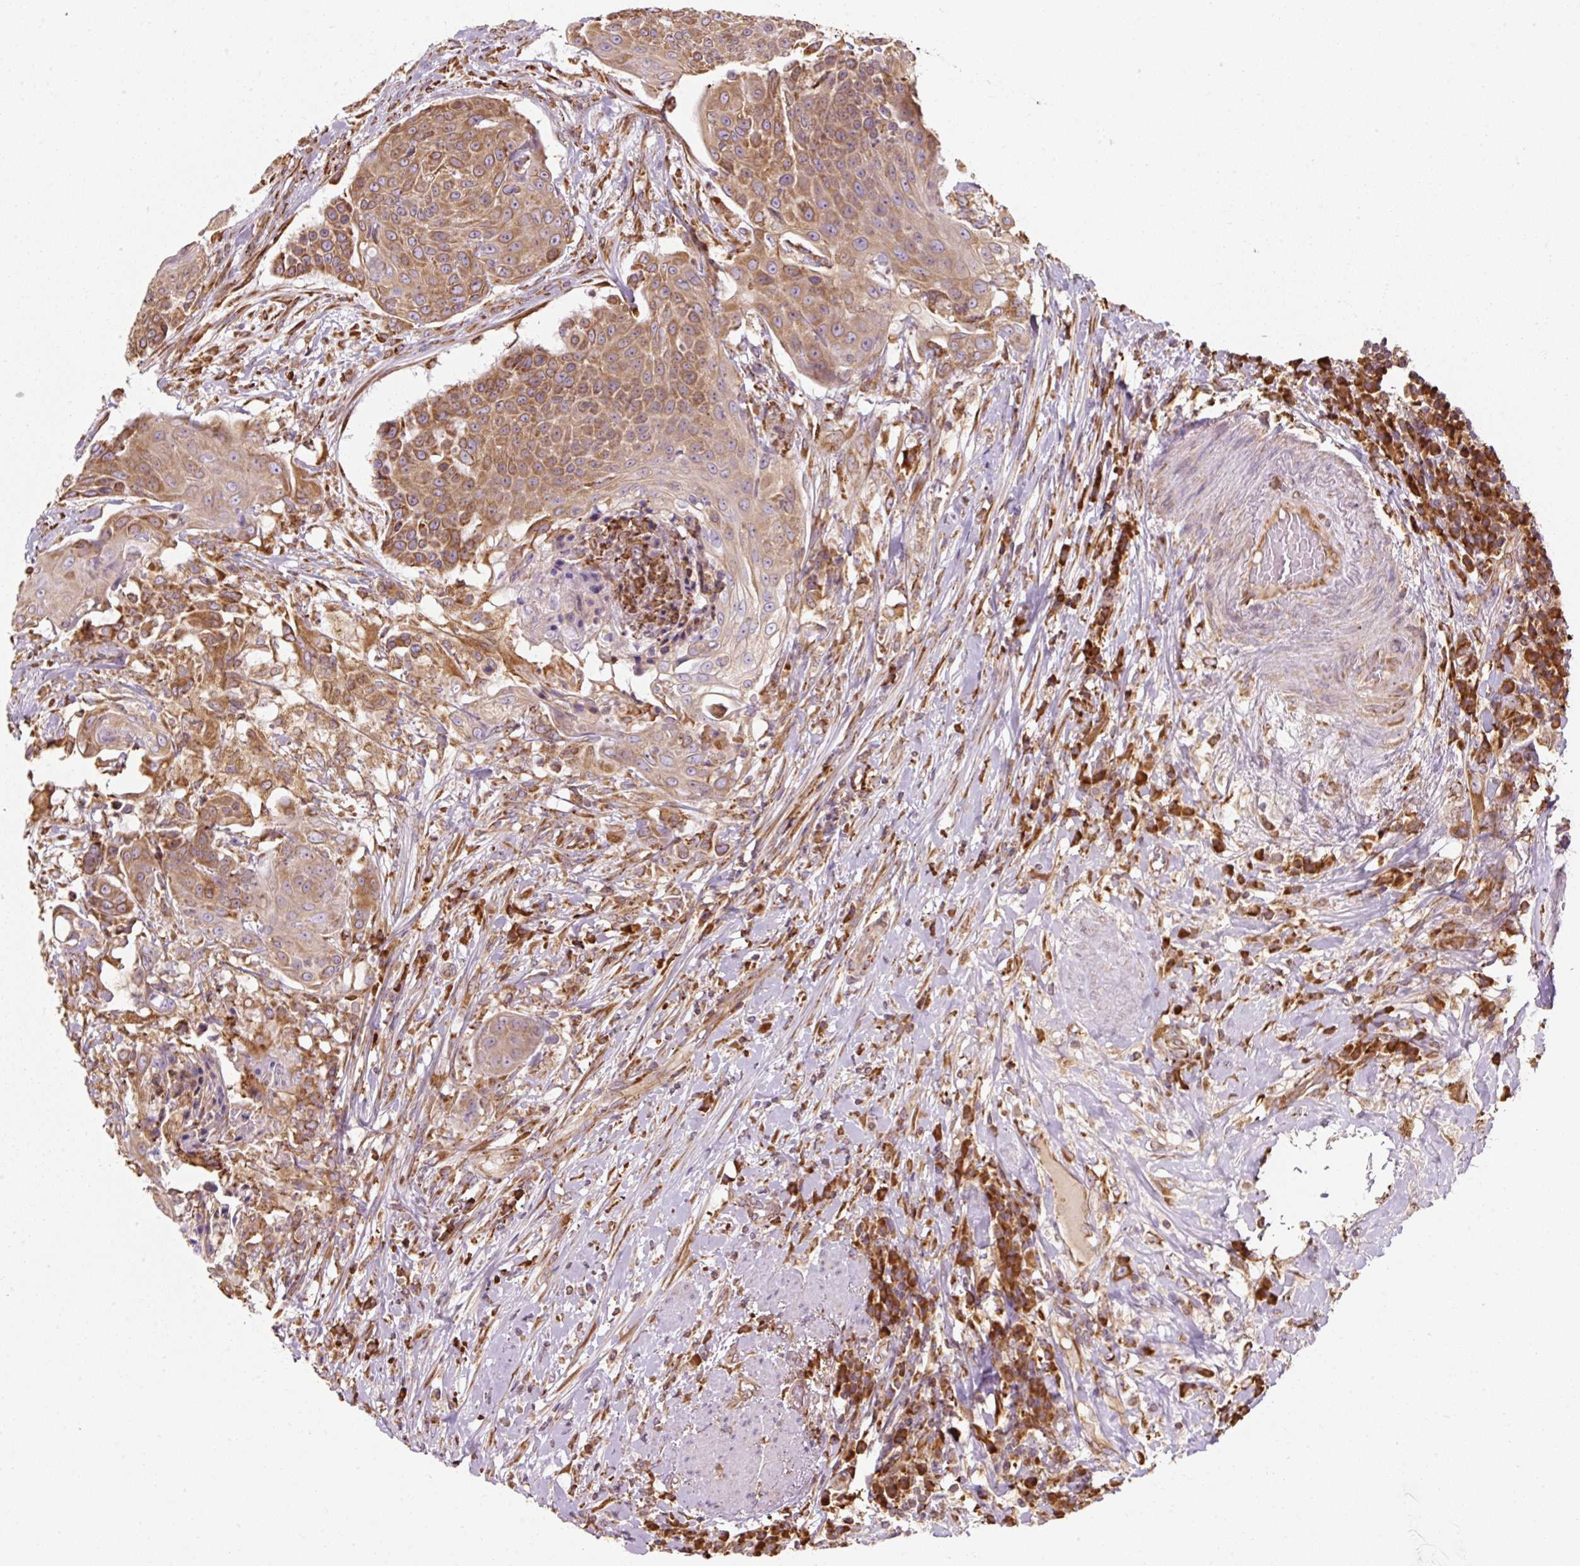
{"staining": {"intensity": "moderate", "quantity": ">75%", "location": "cytoplasmic/membranous"}, "tissue": "urothelial cancer", "cell_type": "Tumor cells", "image_type": "cancer", "snomed": [{"axis": "morphology", "description": "Urothelial carcinoma, High grade"}, {"axis": "topography", "description": "Urinary bladder"}], "caption": "The histopathology image exhibits staining of urothelial cancer, revealing moderate cytoplasmic/membranous protein staining (brown color) within tumor cells. (DAB IHC, brown staining for protein, blue staining for nuclei).", "gene": "PRKCSH", "patient": {"sex": "female", "age": 63}}